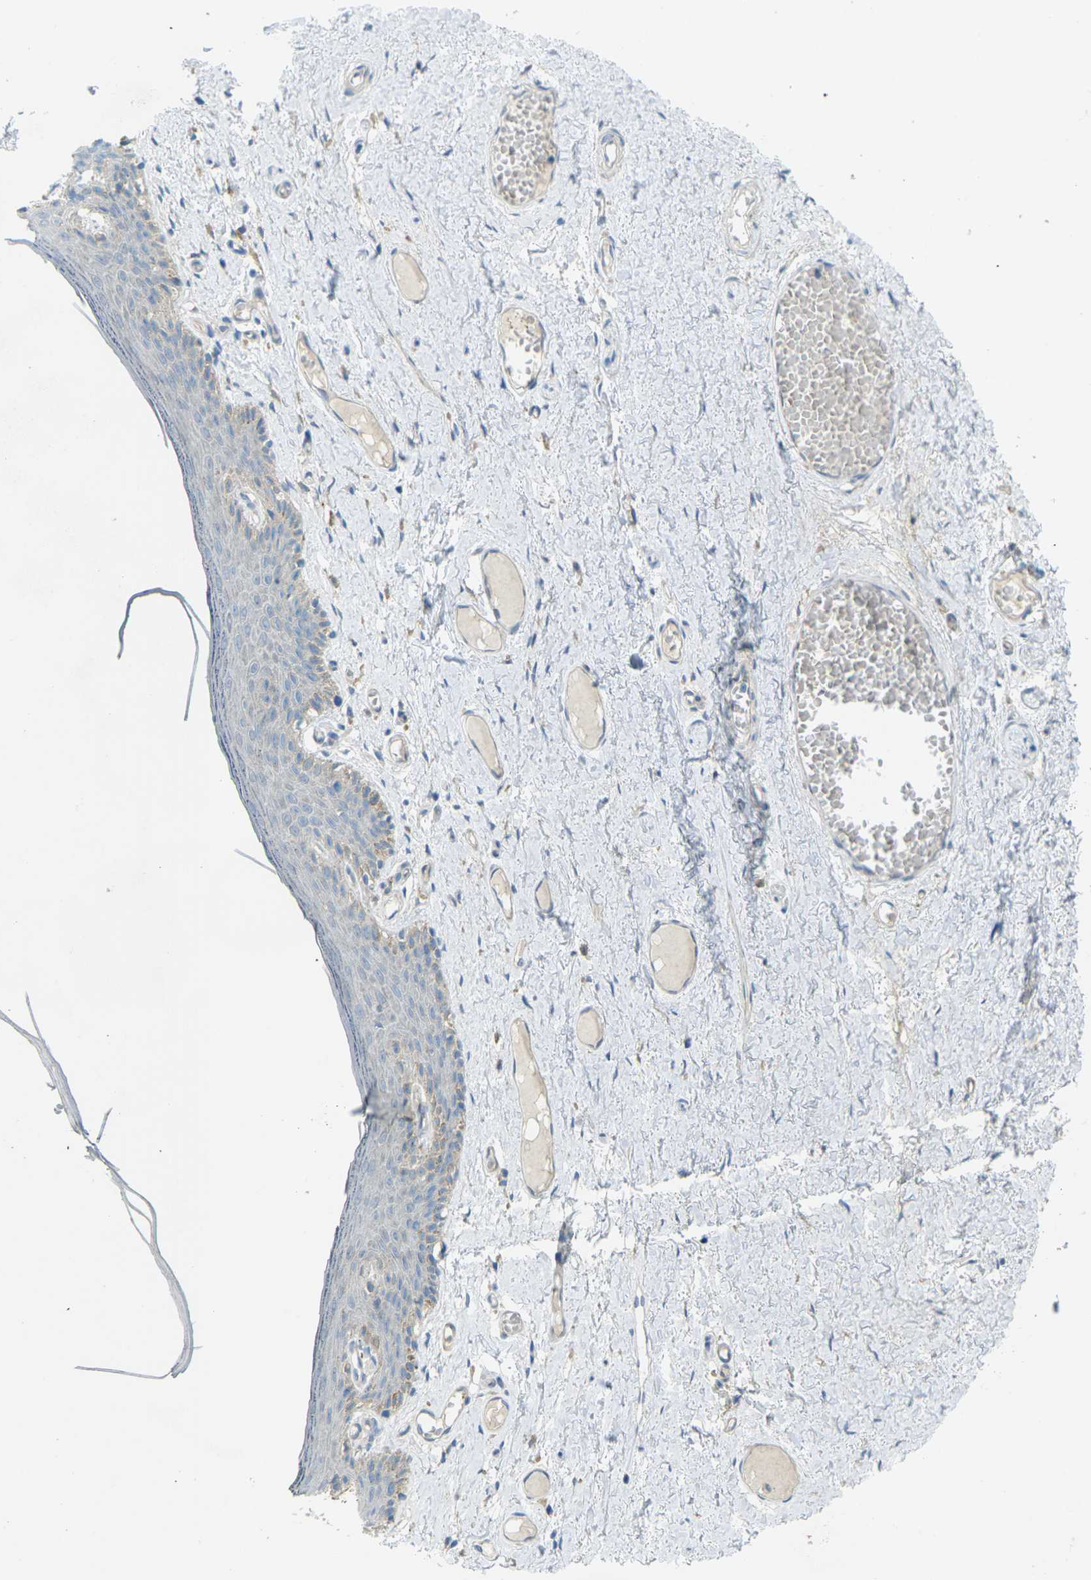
{"staining": {"intensity": "negative", "quantity": "none", "location": "none"}, "tissue": "skin", "cell_type": "Epidermal cells", "image_type": "normal", "snomed": [{"axis": "morphology", "description": "Normal tissue, NOS"}, {"axis": "topography", "description": "Adipose tissue"}, {"axis": "topography", "description": "Vascular tissue"}, {"axis": "topography", "description": "Anal"}, {"axis": "topography", "description": "Peripheral nerve tissue"}], "caption": "Protein analysis of benign skin reveals no significant staining in epidermal cells. (DAB immunohistochemistry (IHC) visualized using brightfield microscopy, high magnification).", "gene": "MYLK4", "patient": {"sex": "female", "age": 54}}